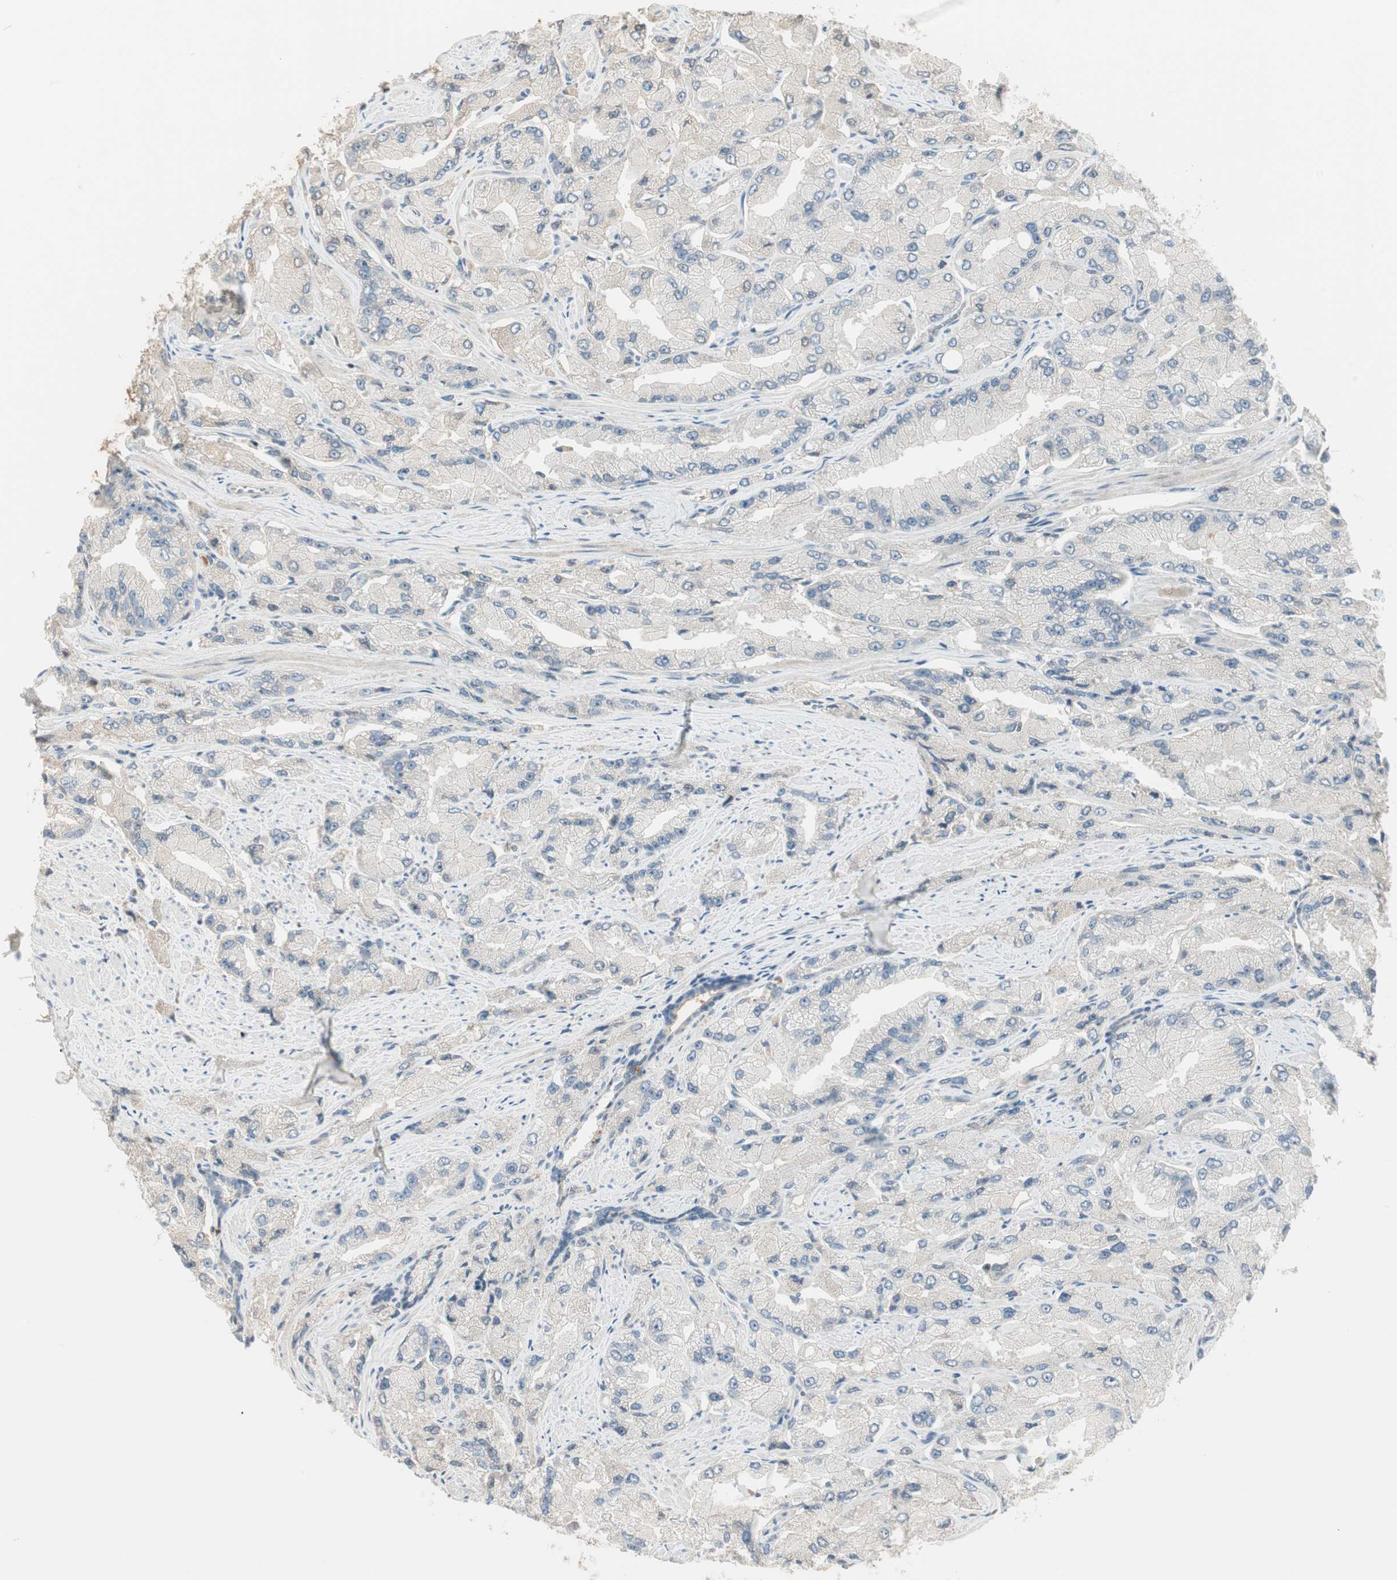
{"staining": {"intensity": "negative", "quantity": "none", "location": "none"}, "tissue": "prostate cancer", "cell_type": "Tumor cells", "image_type": "cancer", "snomed": [{"axis": "morphology", "description": "Adenocarcinoma, High grade"}, {"axis": "topography", "description": "Prostate"}], "caption": "Tumor cells are negative for brown protein staining in high-grade adenocarcinoma (prostate).", "gene": "RUNX2", "patient": {"sex": "male", "age": 58}}